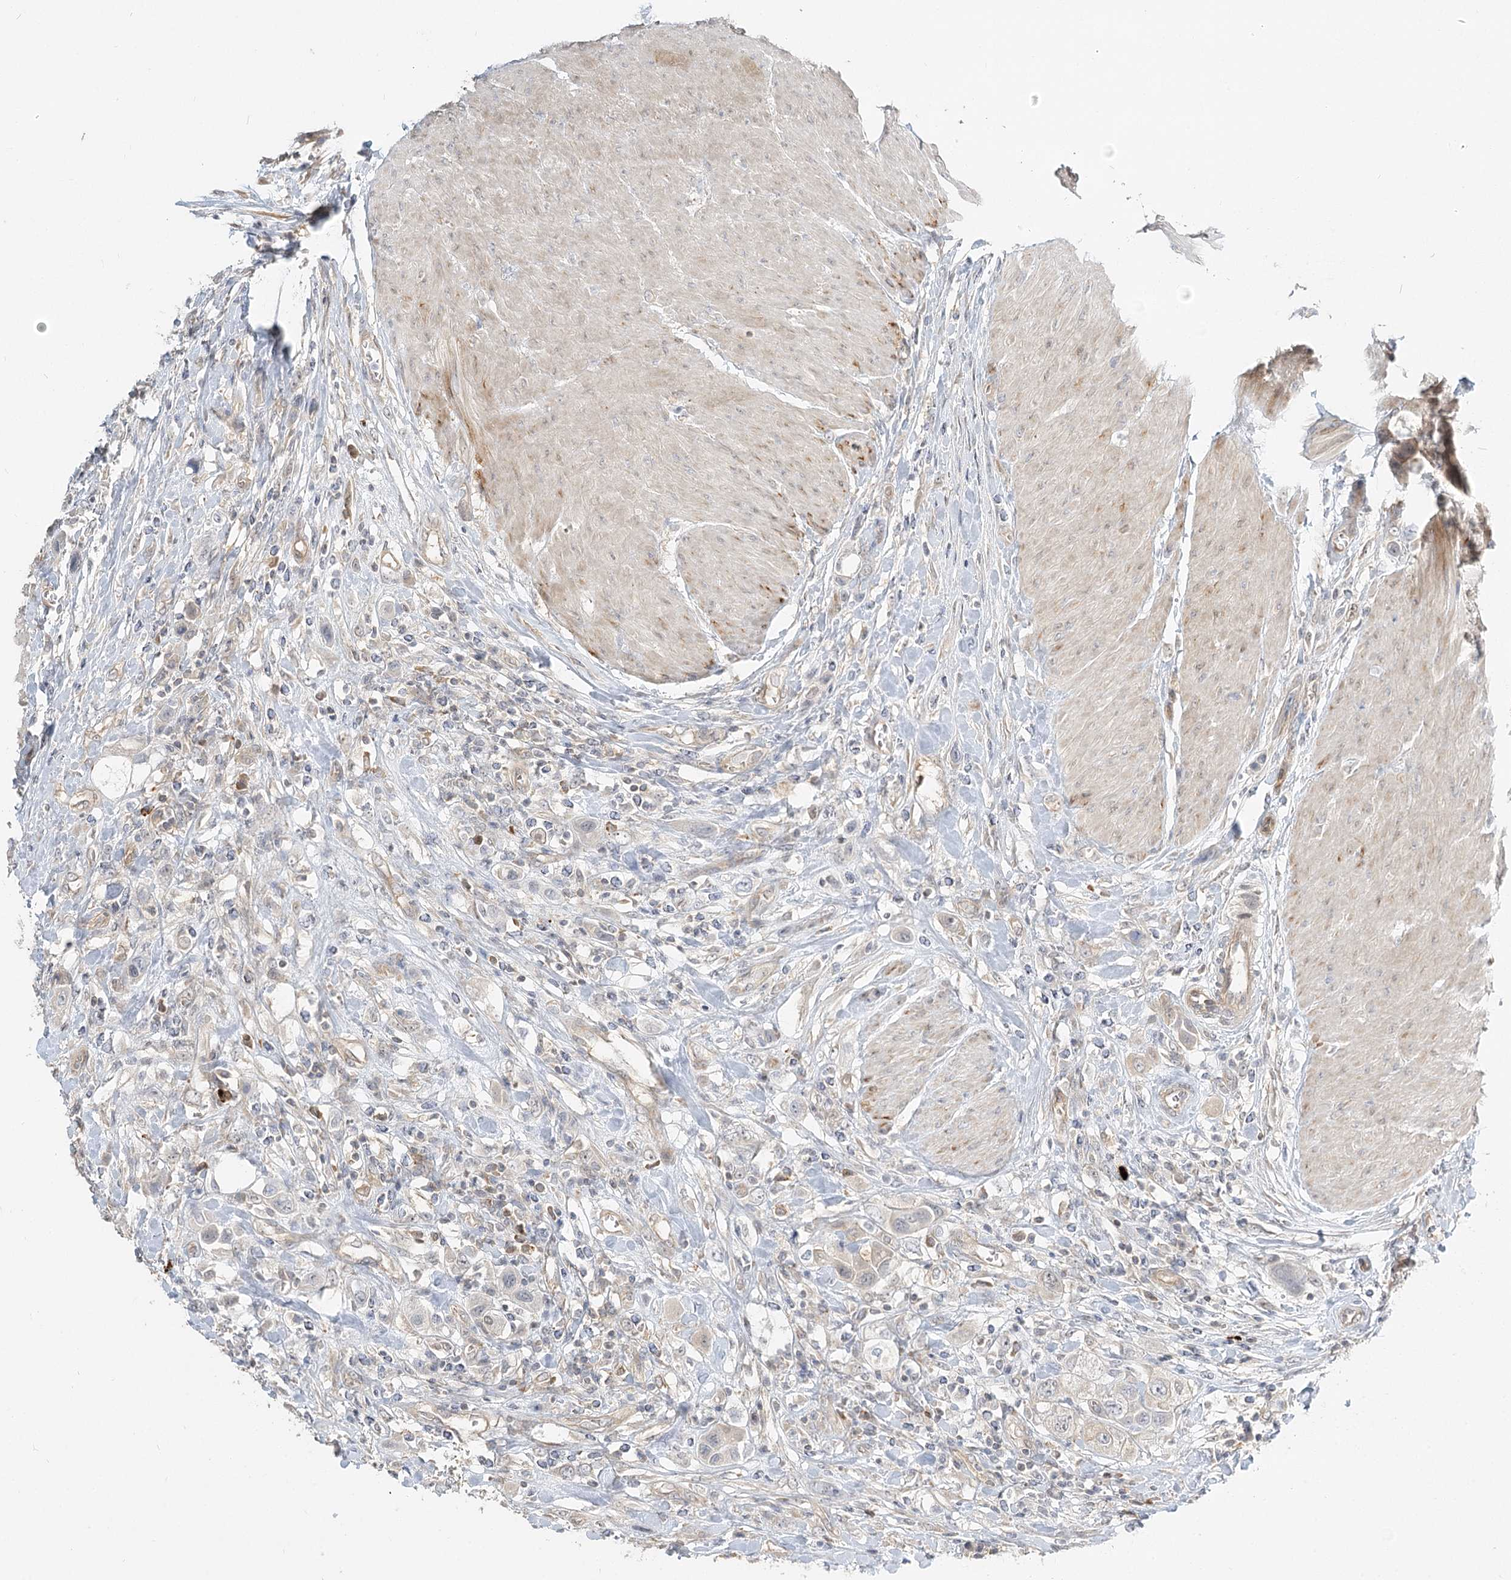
{"staining": {"intensity": "negative", "quantity": "none", "location": "none"}, "tissue": "urothelial cancer", "cell_type": "Tumor cells", "image_type": "cancer", "snomed": [{"axis": "morphology", "description": "Urothelial carcinoma, High grade"}, {"axis": "topography", "description": "Urinary bladder"}], "caption": "This is a micrograph of IHC staining of urothelial cancer, which shows no staining in tumor cells.", "gene": "GUCY2C", "patient": {"sex": "male", "age": 50}}